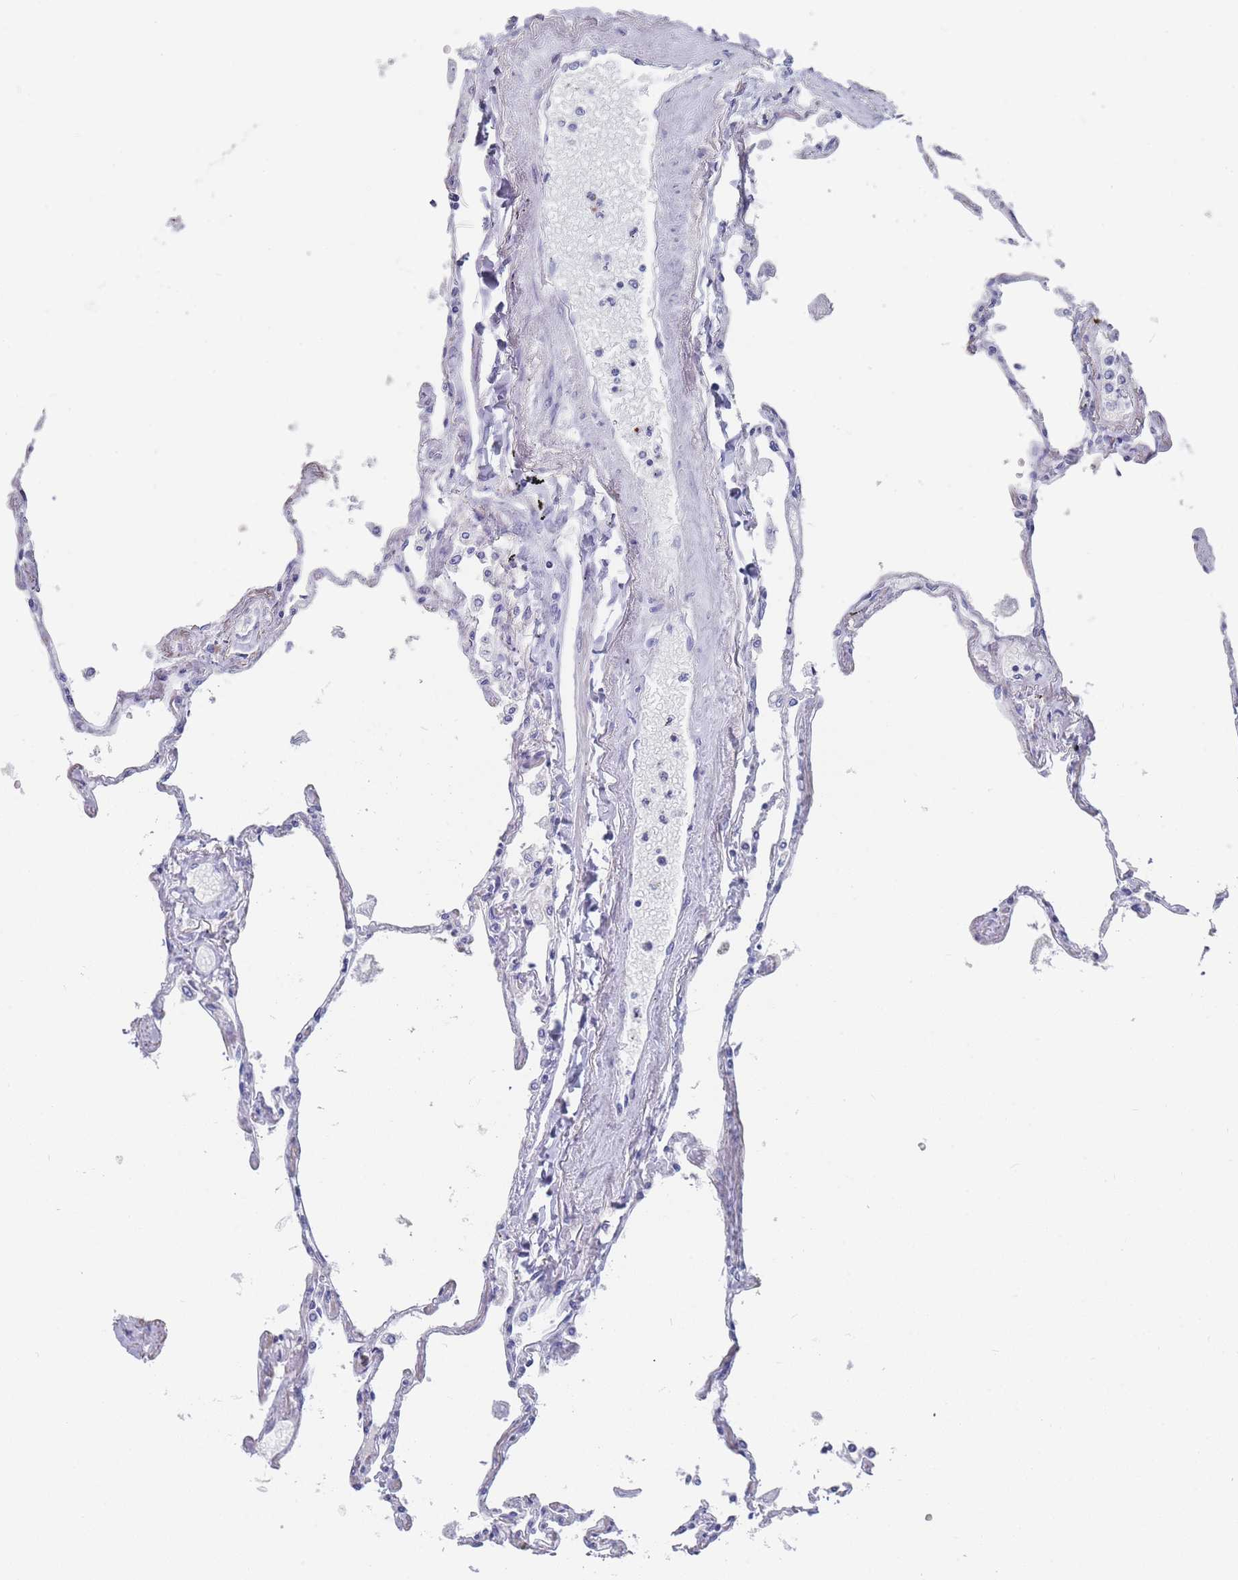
{"staining": {"intensity": "negative", "quantity": "none", "location": "none"}, "tissue": "lung", "cell_type": "Alveolar cells", "image_type": "normal", "snomed": [{"axis": "morphology", "description": "Normal tissue, NOS"}, {"axis": "topography", "description": "Lung"}], "caption": "Immunohistochemistry (IHC) image of benign lung: lung stained with DAB reveals no significant protein staining in alveolar cells. (Stains: DAB (3,3'-diaminobenzidine) immunohistochemistry with hematoxylin counter stain, Microscopy: brightfield microscopy at high magnification).", "gene": "ST8SIA5", "patient": {"sex": "female", "age": 67}}